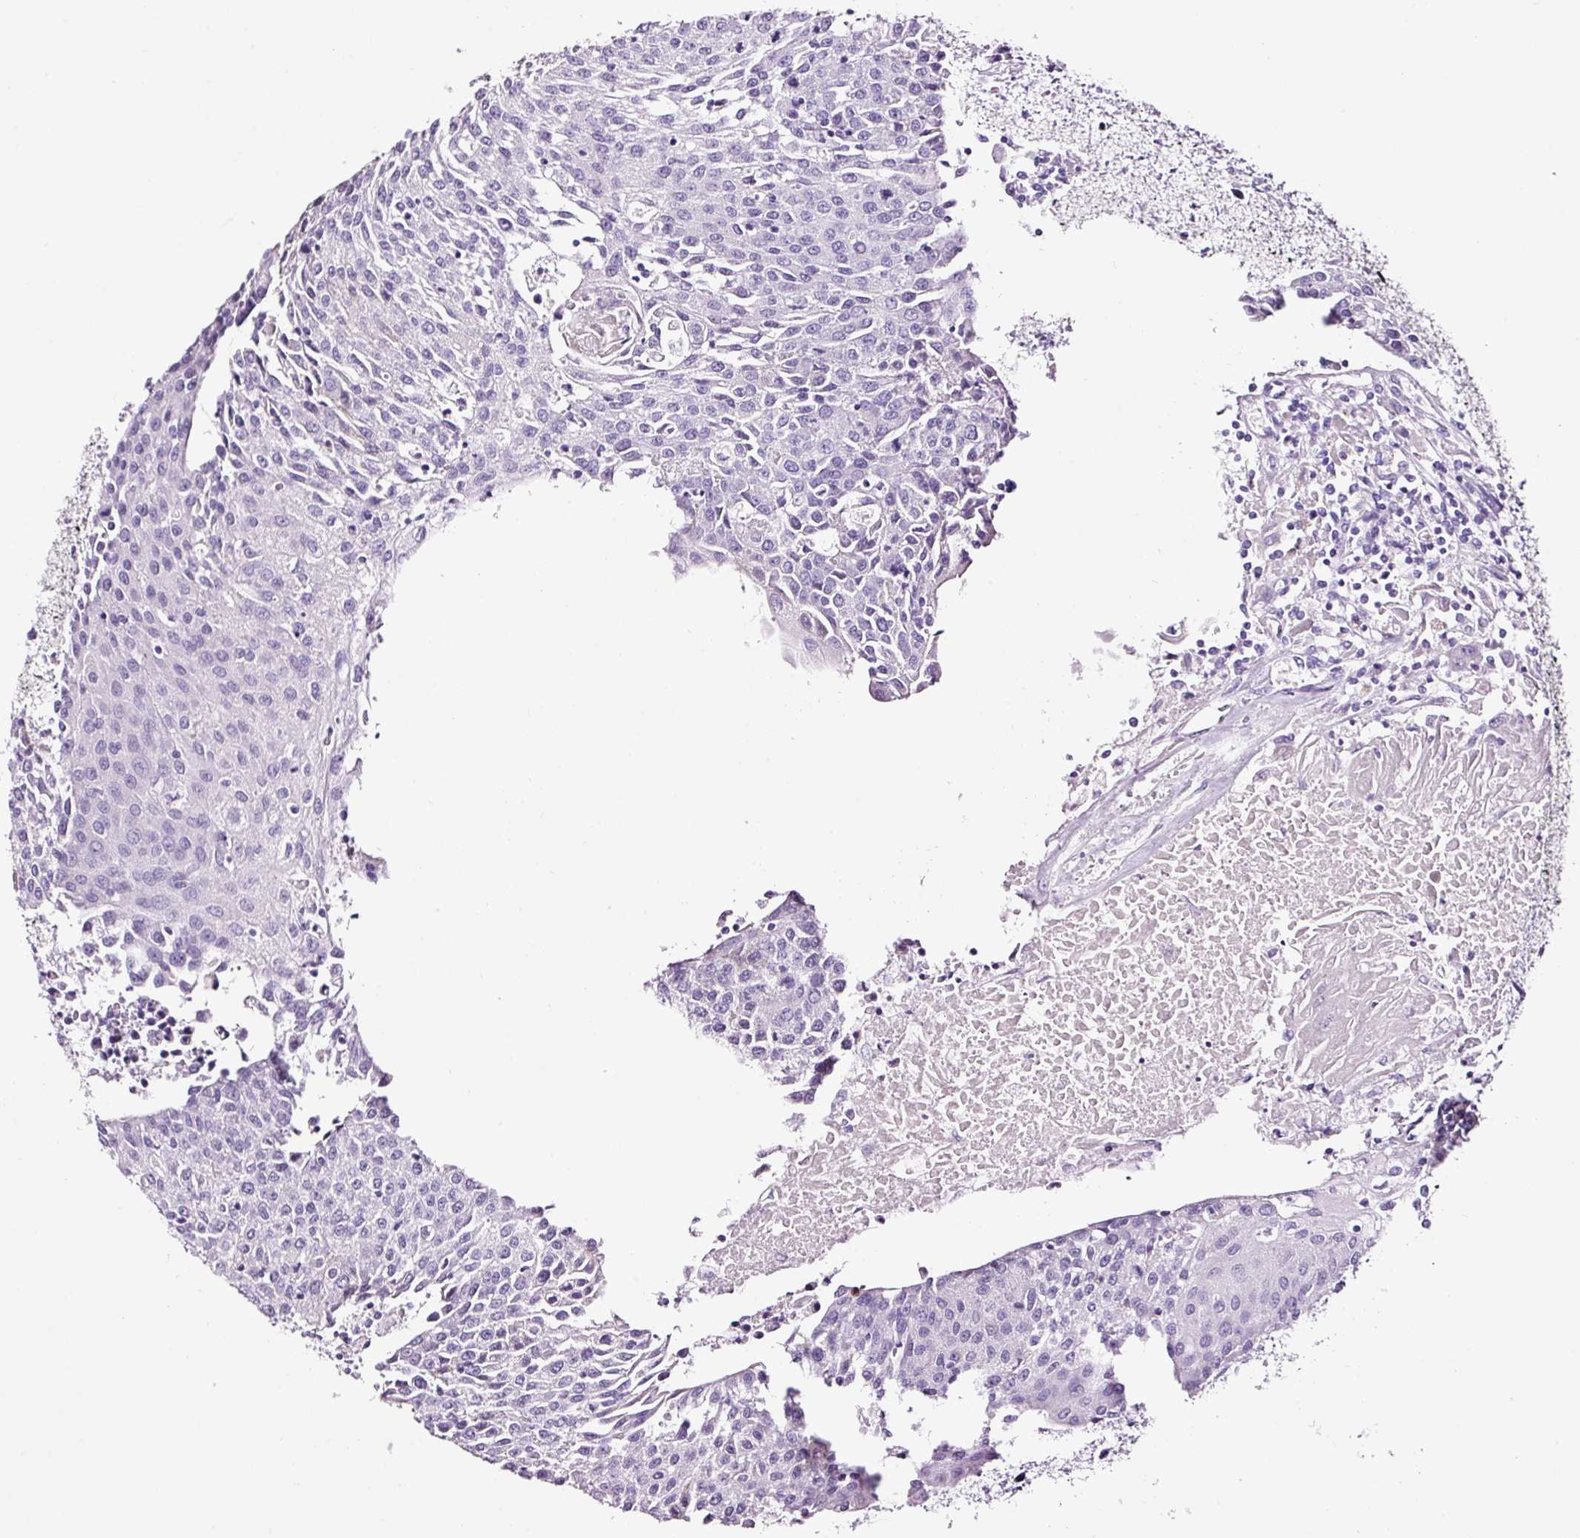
{"staining": {"intensity": "negative", "quantity": "none", "location": "none"}, "tissue": "urothelial cancer", "cell_type": "Tumor cells", "image_type": "cancer", "snomed": [{"axis": "morphology", "description": "Urothelial carcinoma, High grade"}, {"axis": "topography", "description": "Urinary bladder"}], "caption": "Immunohistochemistry (IHC) of urothelial carcinoma (high-grade) demonstrates no positivity in tumor cells.", "gene": "RTF2", "patient": {"sex": "female", "age": 85}}